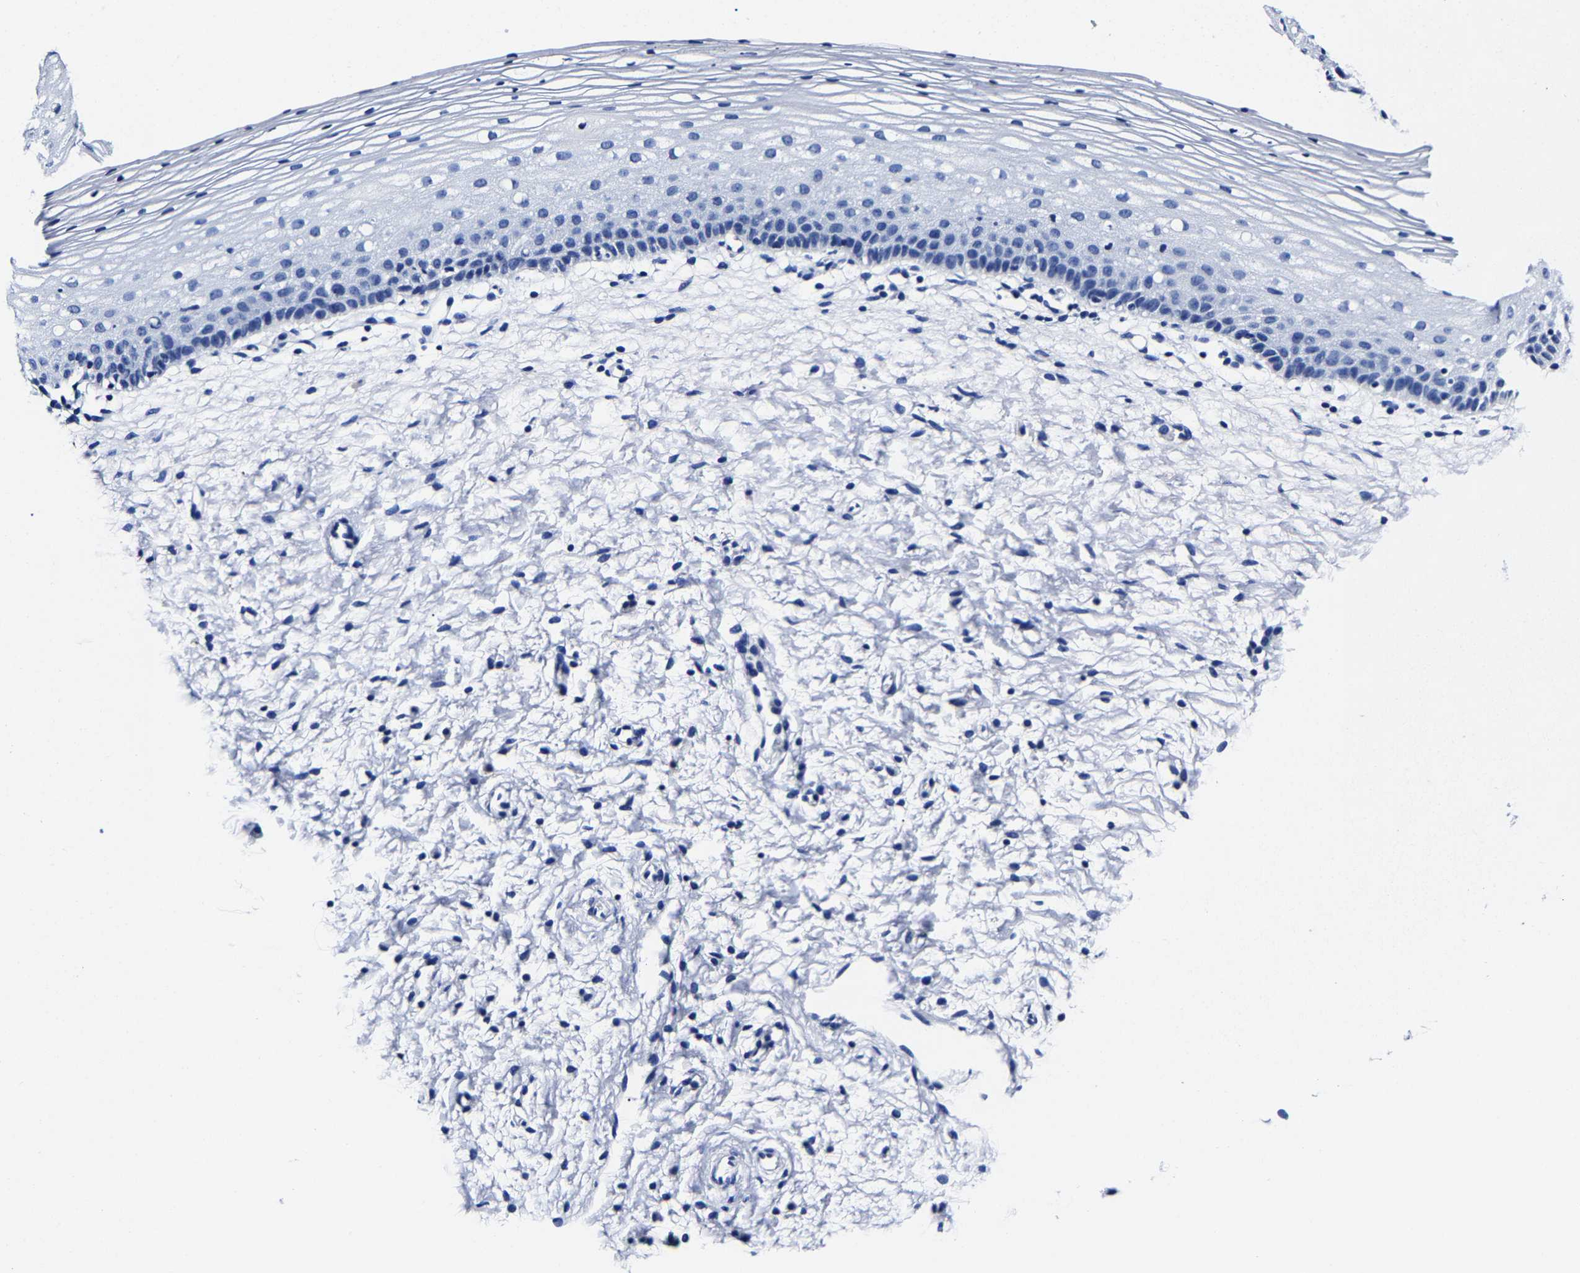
{"staining": {"intensity": "negative", "quantity": "none", "location": "none"}, "tissue": "cervix", "cell_type": "Glandular cells", "image_type": "normal", "snomed": [{"axis": "morphology", "description": "Normal tissue, NOS"}, {"axis": "topography", "description": "Cervix"}], "caption": "Glandular cells show no significant protein expression in benign cervix. The staining is performed using DAB brown chromogen with nuclei counter-stained in using hematoxylin.", "gene": "CPA2", "patient": {"sex": "female", "age": 72}}